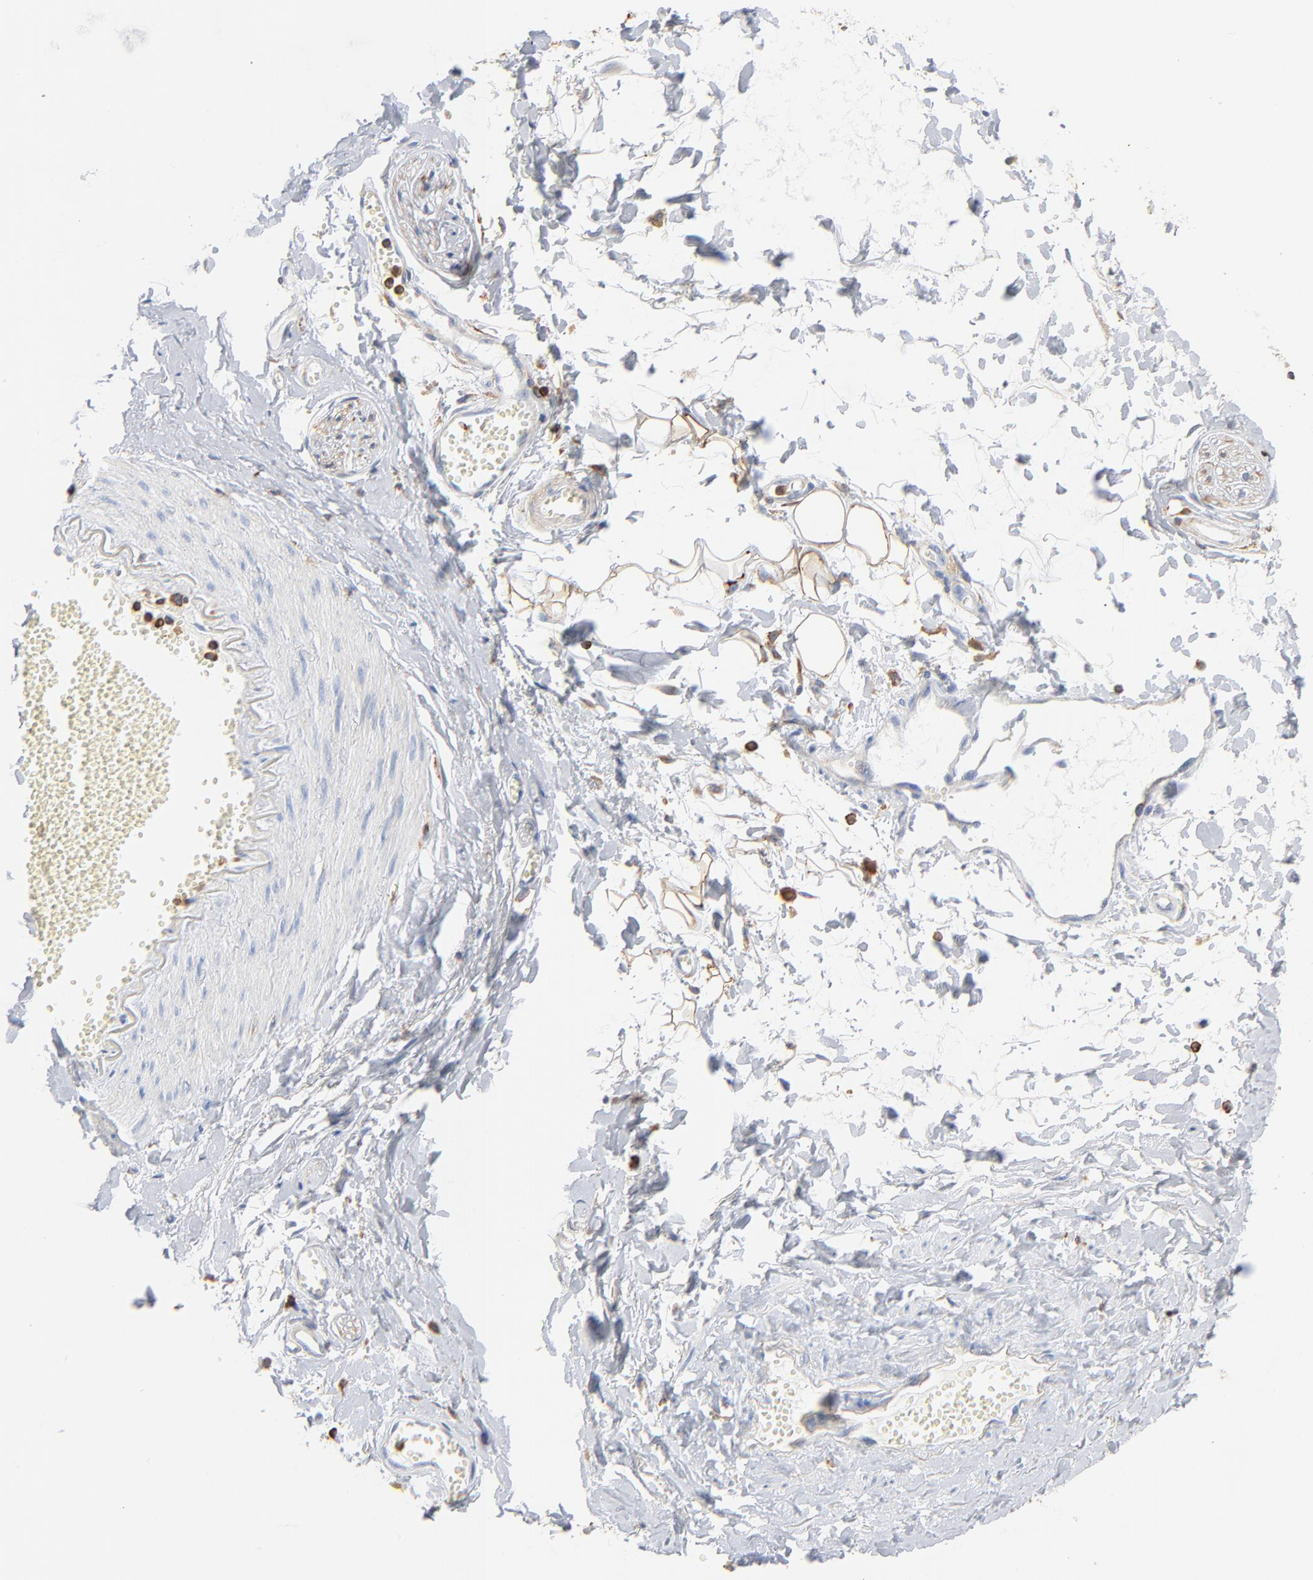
{"staining": {"intensity": "moderate", "quantity": ">75%", "location": "cytoplasmic/membranous"}, "tissue": "adipose tissue", "cell_type": "Adipocytes", "image_type": "normal", "snomed": [{"axis": "morphology", "description": "Normal tissue, NOS"}, {"axis": "morphology", "description": "Inflammation, NOS"}, {"axis": "topography", "description": "Salivary gland"}, {"axis": "topography", "description": "Peripheral nerve tissue"}], "caption": "Normal adipose tissue displays moderate cytoplasmic/membranous expression in approximately >75% of adipocytes.", "gene": "SH3KBP1", "patient": {"sex": "female", "age": 75}}